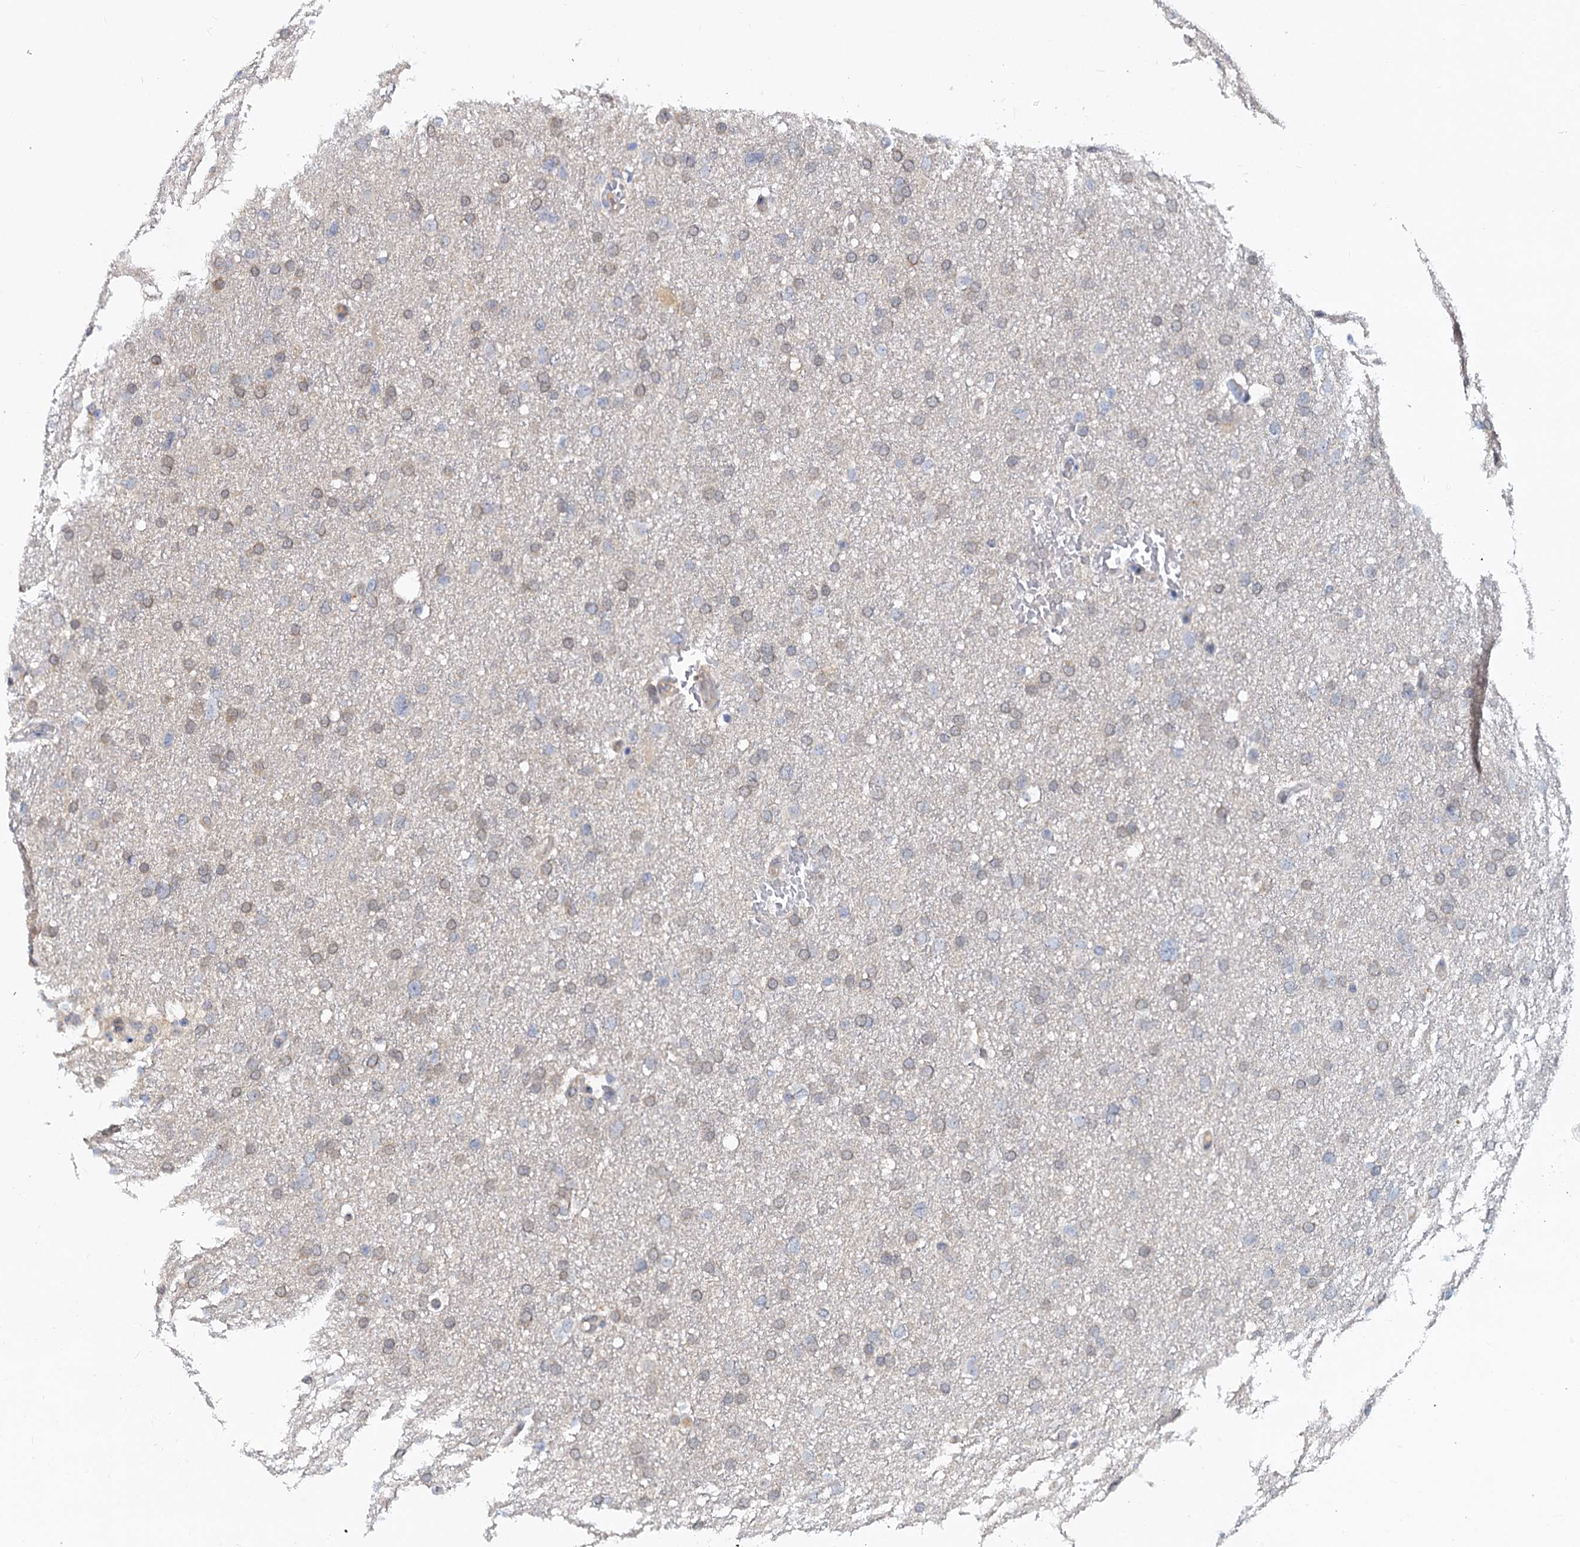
{"staining": {"intensity": "weak", "quantity": "25%-75%", "location": "cytoplasmic/membranous"}, "tissue": "glioma", "cell_type": "Tumor cells", "image_type": "cancer", "snomed": [{"axis": "morphology", "description": "Glioma, malignant, High grade"}, {"axis": "topography", "description": "Cerebral cortex"}], "caption": "Glioma stained for a protein exhibits weak cytoplasmic/membranous positivity in tumor cells.", "gene": "SNX15", "patient": {"sex": "female", "age": 36}}